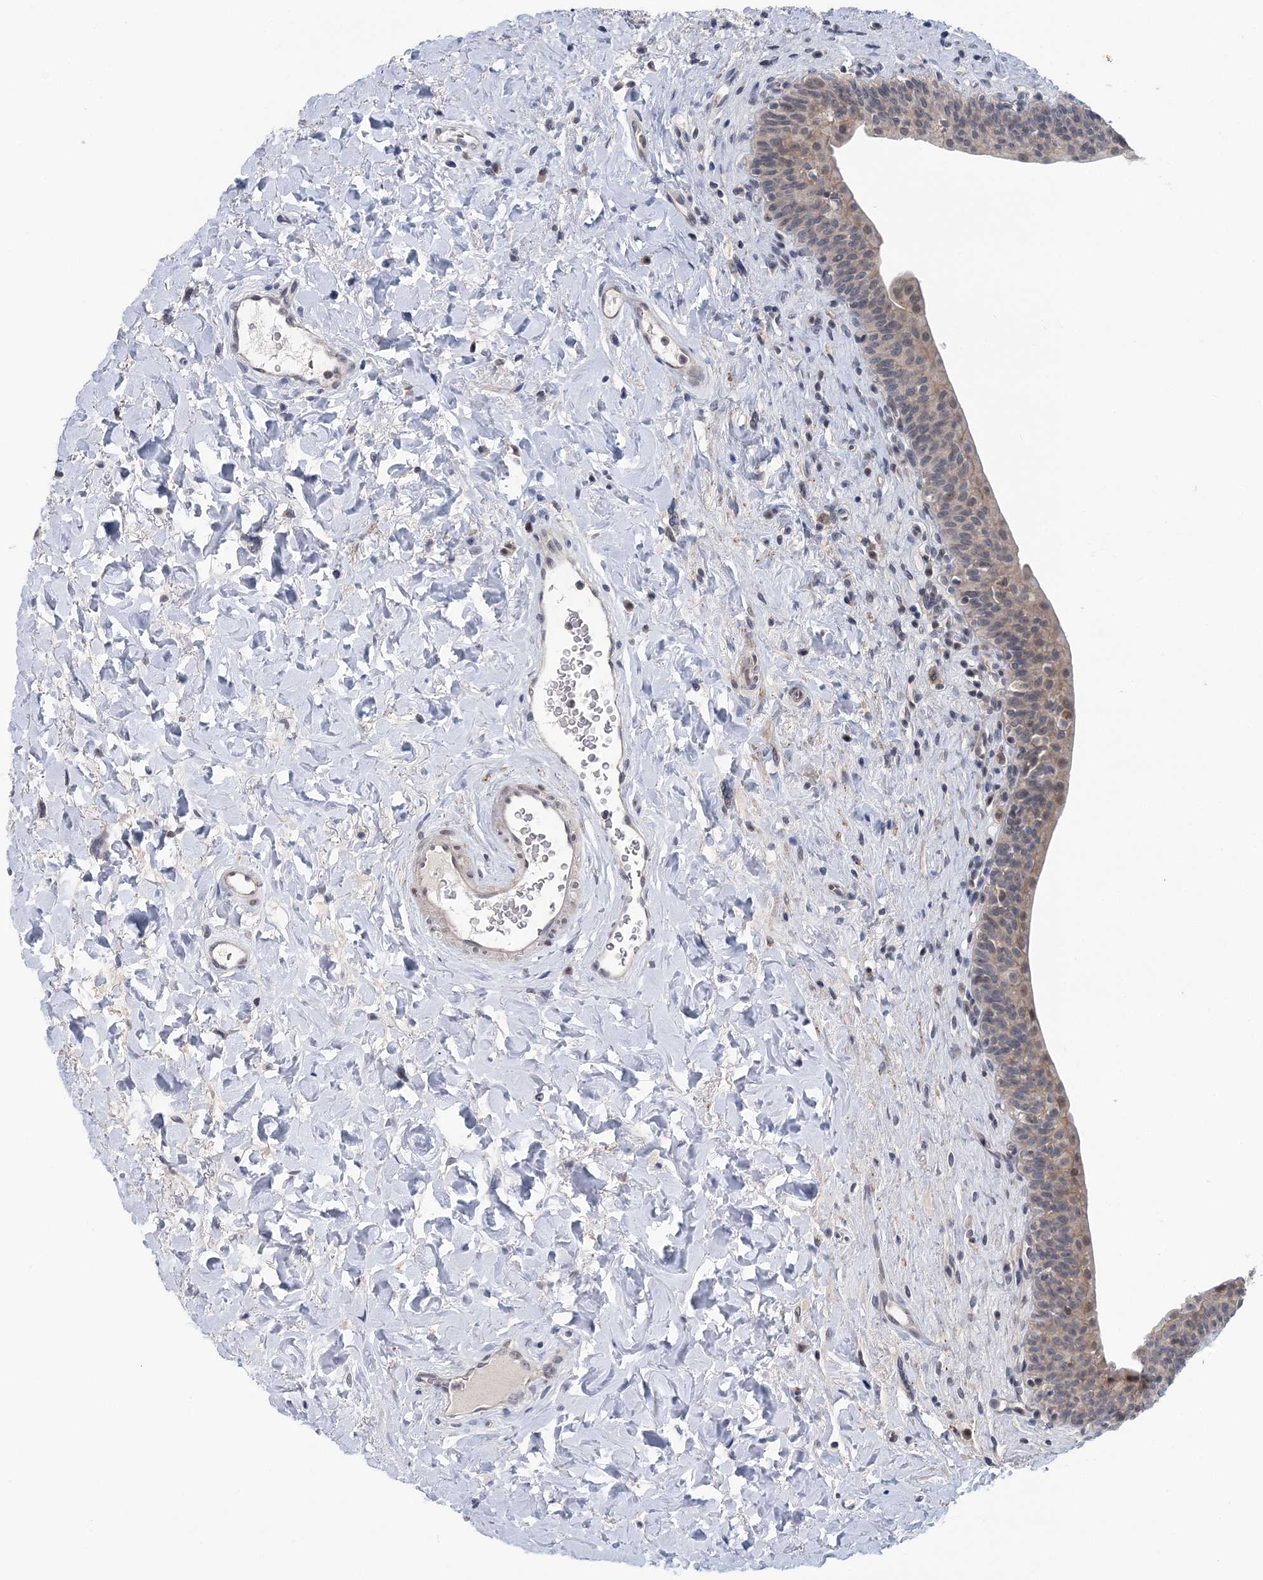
{"staining": {"intensity": "weak", "quantity": "25%-75%", "location": "cytoplasmic/membranous,nuclear"}, "tissue": "urinary bladder", "cell_type": "Urothelial cells", "image_type": "normal", "snomed": [{"axis": "morphology", "description": "Normal tissue, NOS"}, {"axis": "topography", "description": "Urinary bladder"}], "caption": "Weak cytoplasmic/membranous,nuclear positivity for a protein is seen in approximately 25%-75% of urothelial cells of normal urinary bladder using immunohistochemistry (IHC).", "gene": "HYCC2", "patient": {"sex": "male", "age": 83}}